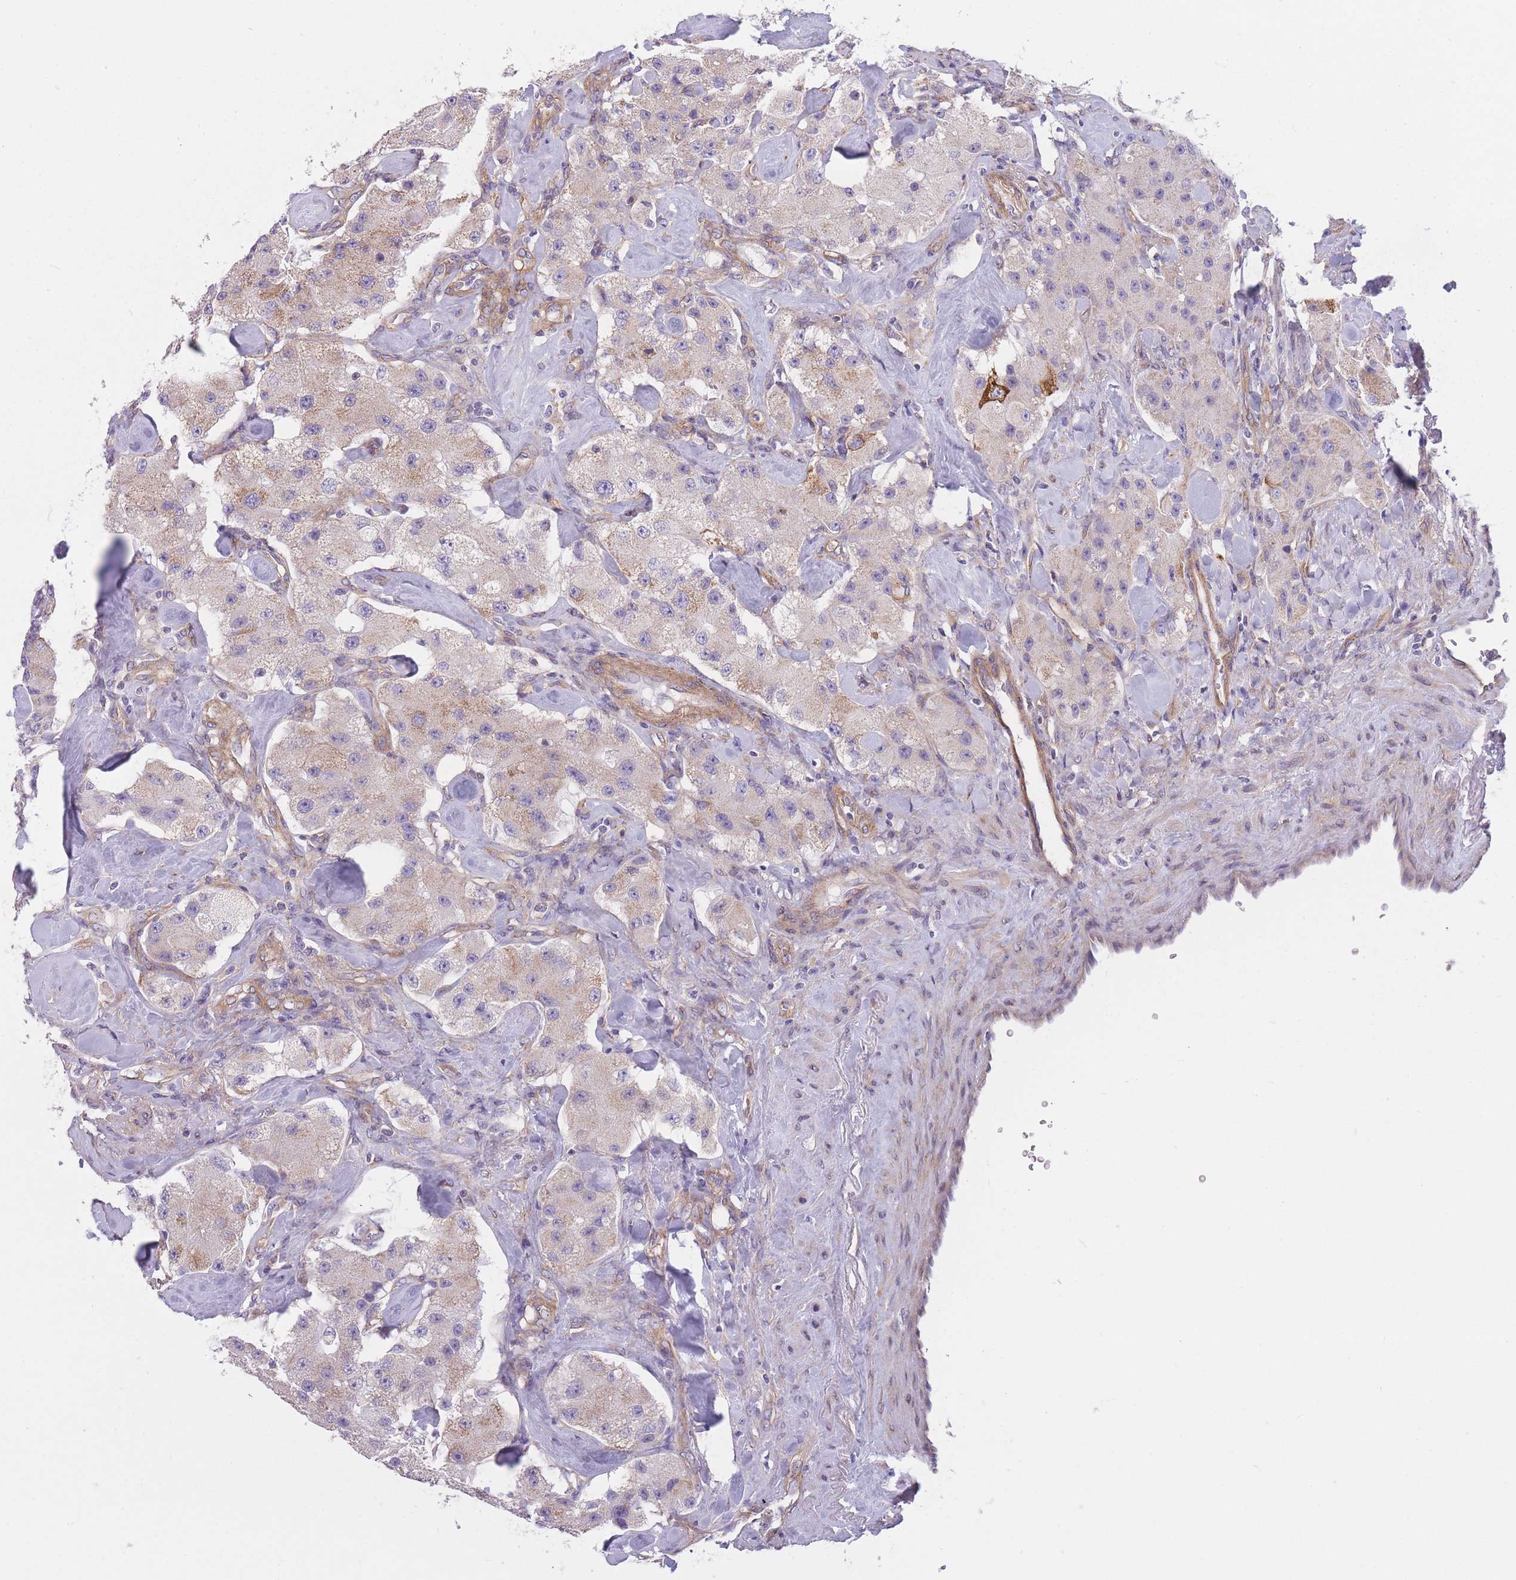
{"staining": {"intensity": "moderate", "quantity": "<25%", "location": "cytoplasmic/membranous"}, "tissue": "carcinoid", "cell_type": "Tumor cells", "image_type": "cancer", "snomed": [{"axis": "morphology", "description": "Carcinoid, malignant, NOS"}, {"axis": "topography", "description": "Pancreas"}], "caption": "Immunohistochemistry (IHC) (DAB) staining of carcinoid exhibits moderate cytoplasmic/membranous protein expression in about <25% of tumor cells. (Stains: DAB (3,3'-diaminobenzidine) in brown, nuclei in blue, Microscopy: brightfield microscopy at high magnification).", "gene": "SERPINB3", "patient": {"sex": "male", "age": 41}}